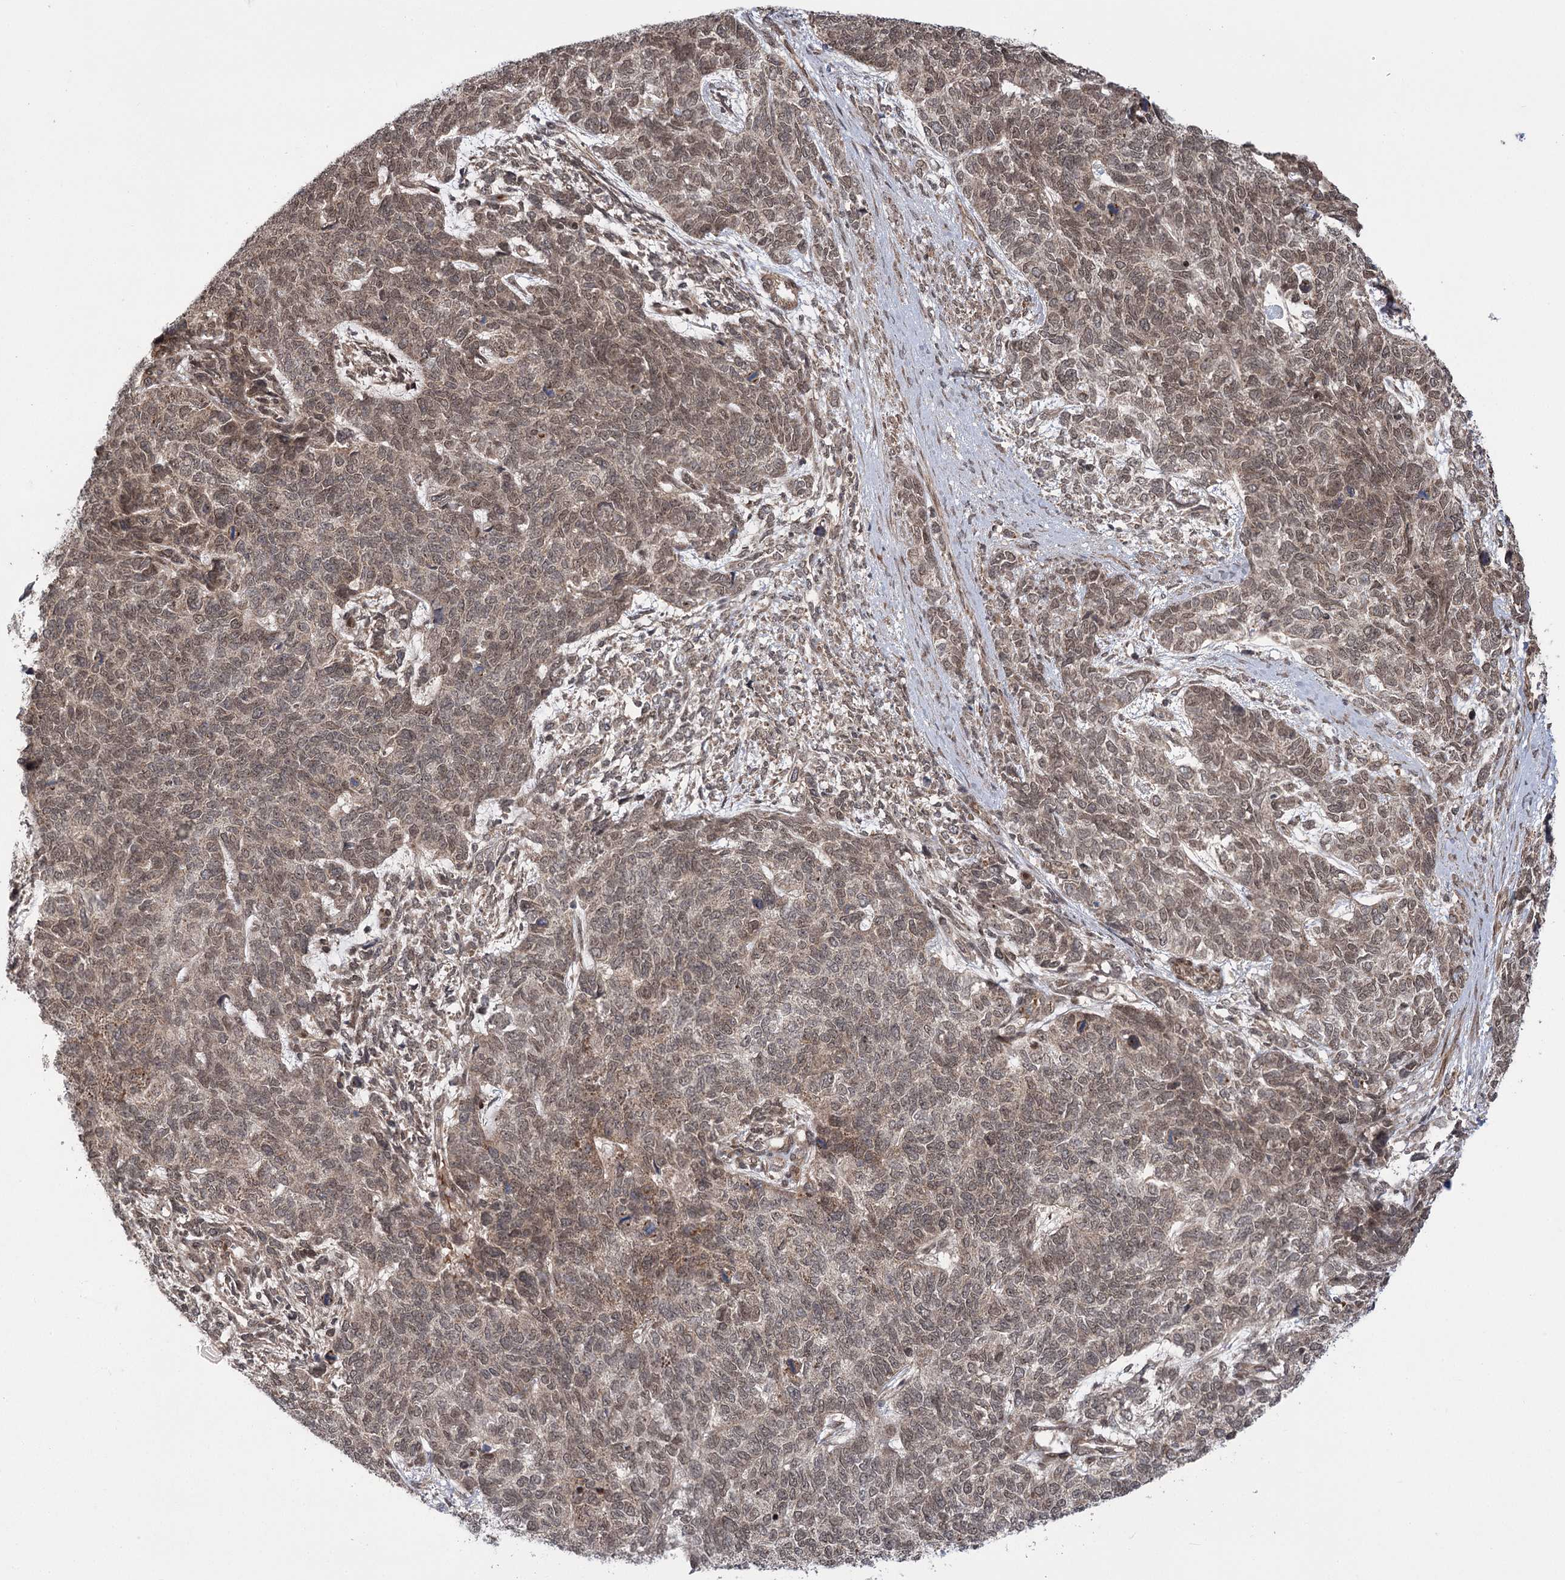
{"staining": {"intensity": "weak", "quantity": ">75%", "location": "cytoplasmic/membranous,nuclear"}, "tissue": "cervical cancer", "cell_type": "Tumor cells", "image_type": "cancer", "snomed": [{"axis": "morphology", "description": "Squamous cell carcinoma, NOS"}, {"axis": "topography", "description": "Cervix"}], "caption": "Cervical cancer (squamous cell carcinoma) was stained to show a protein in brown. There is low levels of weak cytoplasmic/membranous and nuclear positivity in about >75% of tumor cells.", "gene": "TENM2", "patient": {"sex": "female", "age": 63}}